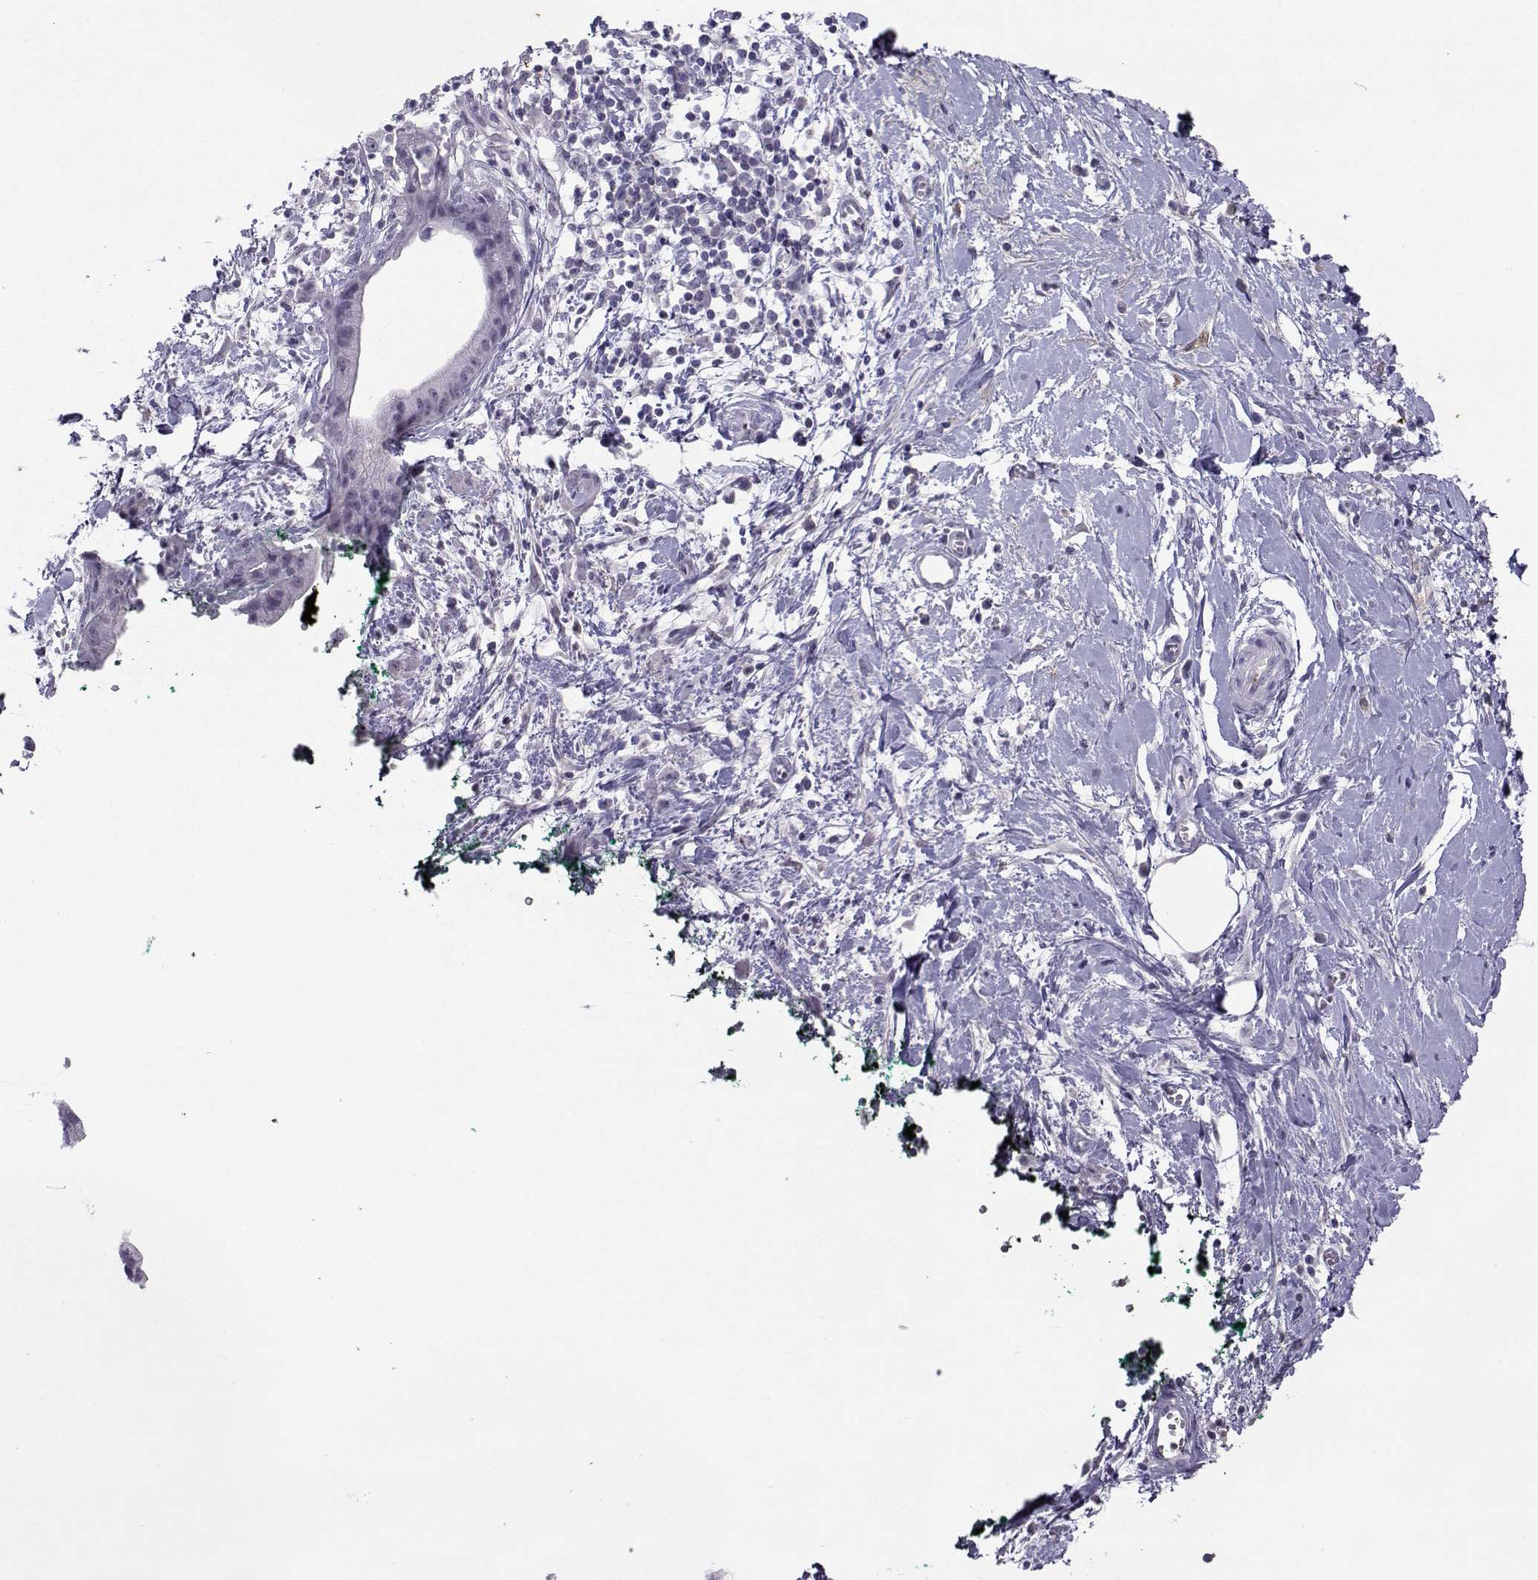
{"staining": {"intensity": "negative", "quantity": "none", "location": "none"}, "tissue": "pancreatic cancer", "cell_type": "Tumor cells", "image_type": "cancer", "snomed": [{"axis": "morphology", "description": "Normal tissue, NOS"}, {"axis": "morphology", "description": "Adenocarcinoma, NOS"}, {"axis": "topography", "description": "Lymph node"}, {"axis": "topography", "description": "Pancreas"}], "caption": "Tumor cells show no significant protein expression in adenocarcinoma (pancreatic). The staining was performed using DAB to visualize the protein expression in brown, while the nuclei were stained in blue with hematoxylin (Magnification: 20x).", "gene": "LHX1", "patient": {"sex": "female", "age": 58}}